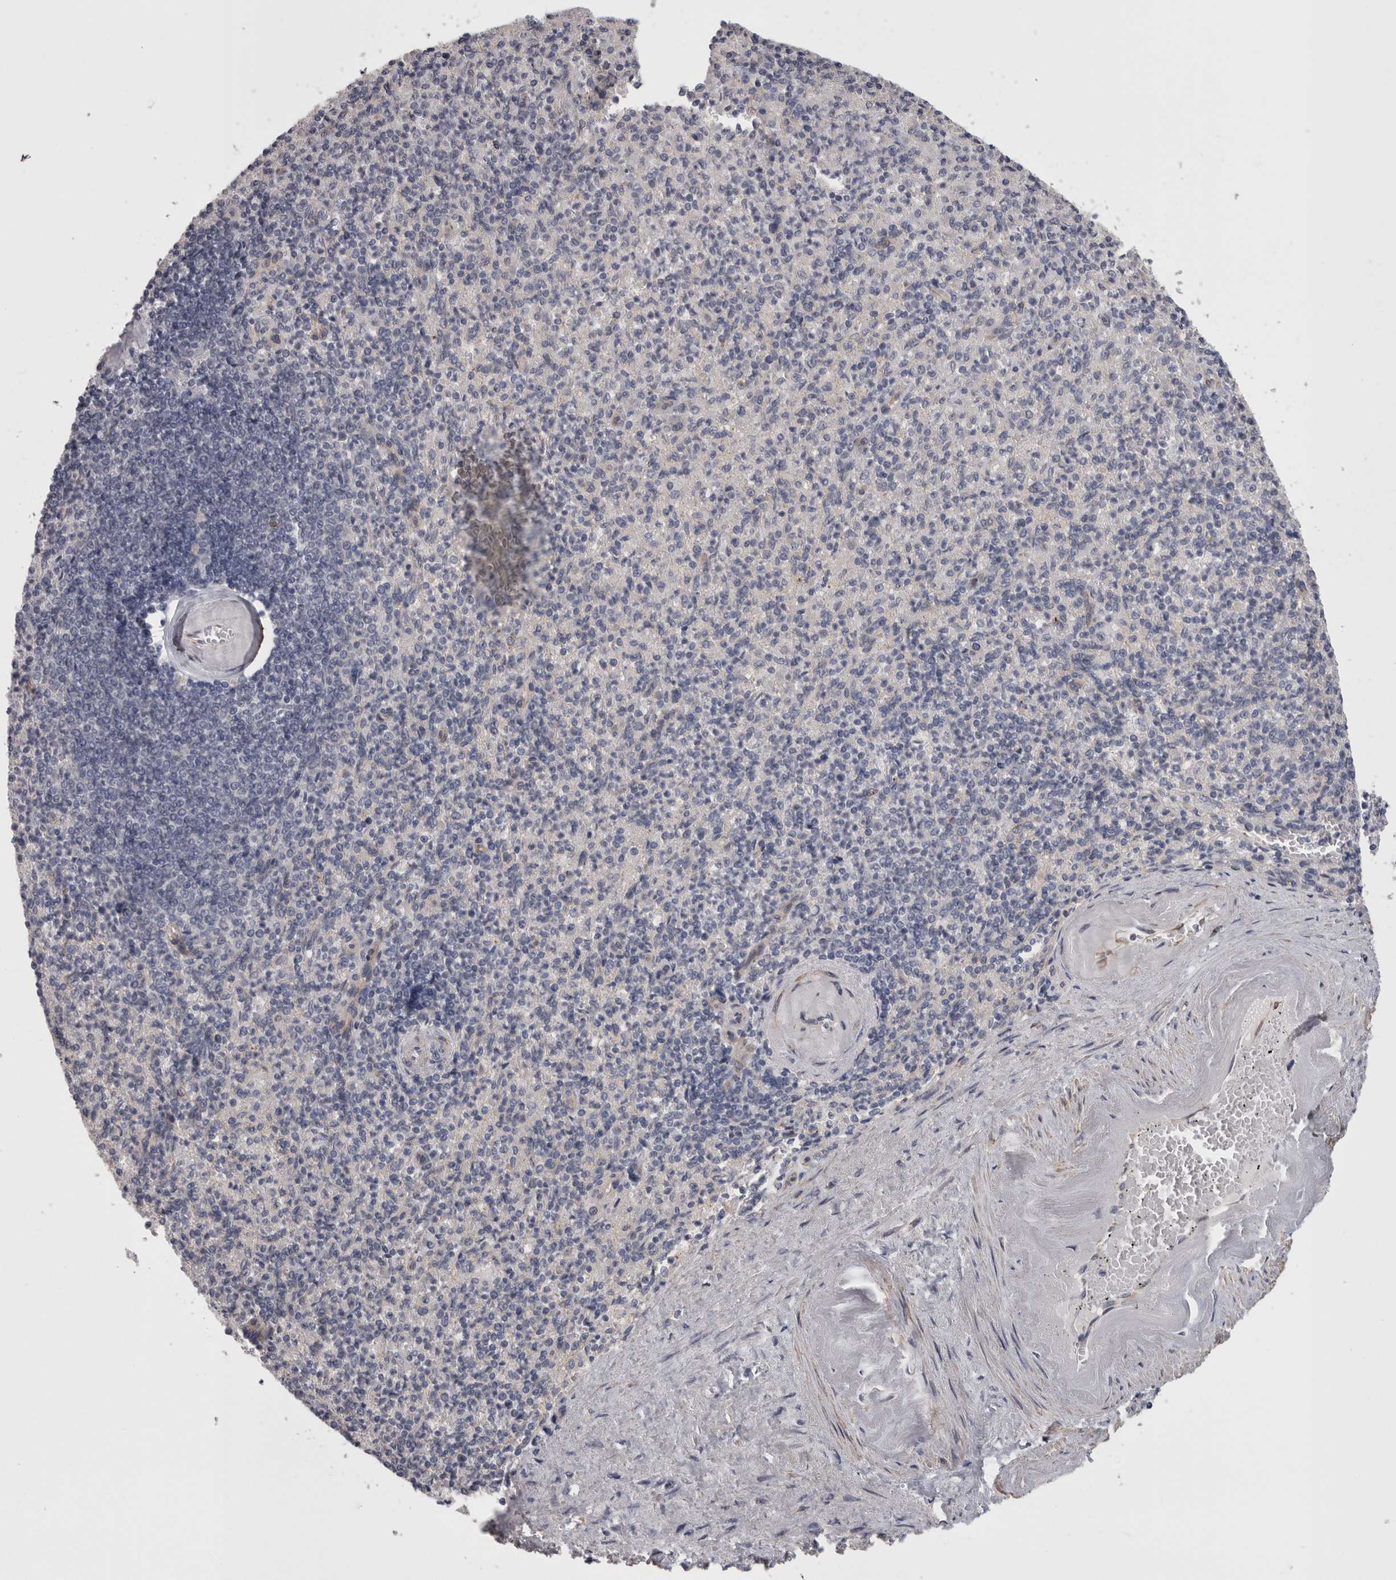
{"staining": {"intensity": "negative", "quantity": "none", "location": "none"}, "tissue": "spleen", "cell_type": "Cells in red pulp", "image_type": "normal", "snomed": [{"axis": "morphology", "description": "Normal tissue, NOS"}, {"axis": "topography", "description": "Spleen"}], "caption": "IHC photomicrograph of unremarkable spleen: human spleen stained with DAB shows no significant protein expression in cells in red pulp.", "gene": "RMDN1", "patient": {"sex": "female", "age": 74}}